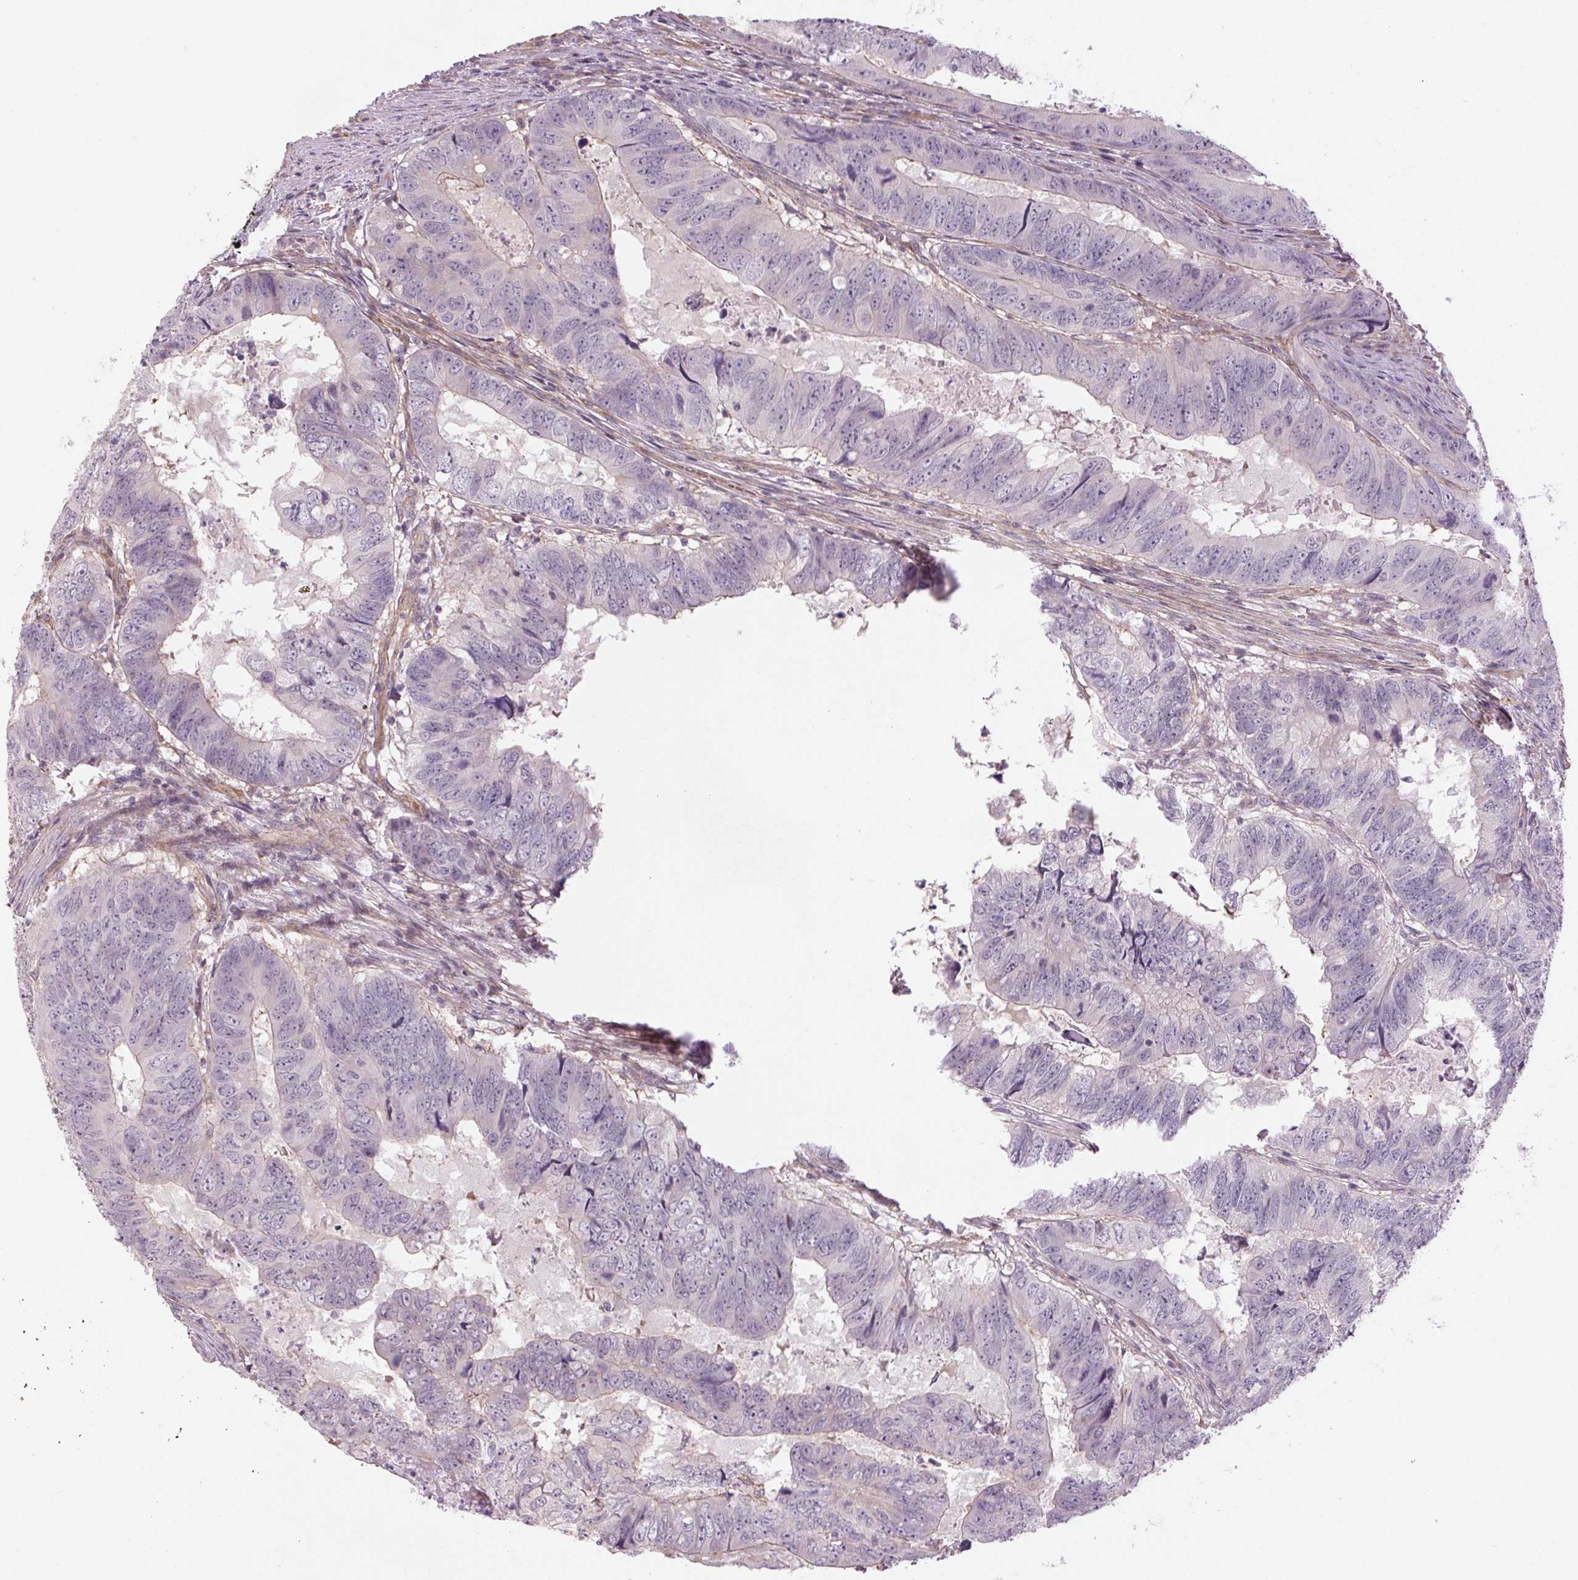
{"staining": {"intensity": "negative", "quantity": "none", "location": "none"}, "tissue": "colorectal cancer", "cell_type": "Tumor cells", "image_type": "cancer", "snomed": [{"axis": "morphology", "description": "Adenocarcinoma, NOS"}, {"axis": "topography", "description": "Colon"}], "caption": "Immunohistochemistry (IHC) image of neoplastic tissue: human colorectal cancer (adenocarcinoma) stained with DAB demonstrates no significant protein expression in tumor cells. (Immunohistochemistry (IHC), brightfield microscopy, high magnification).", "gene": "CCSER1", "patient": {"sex": "male", "age": 79}}